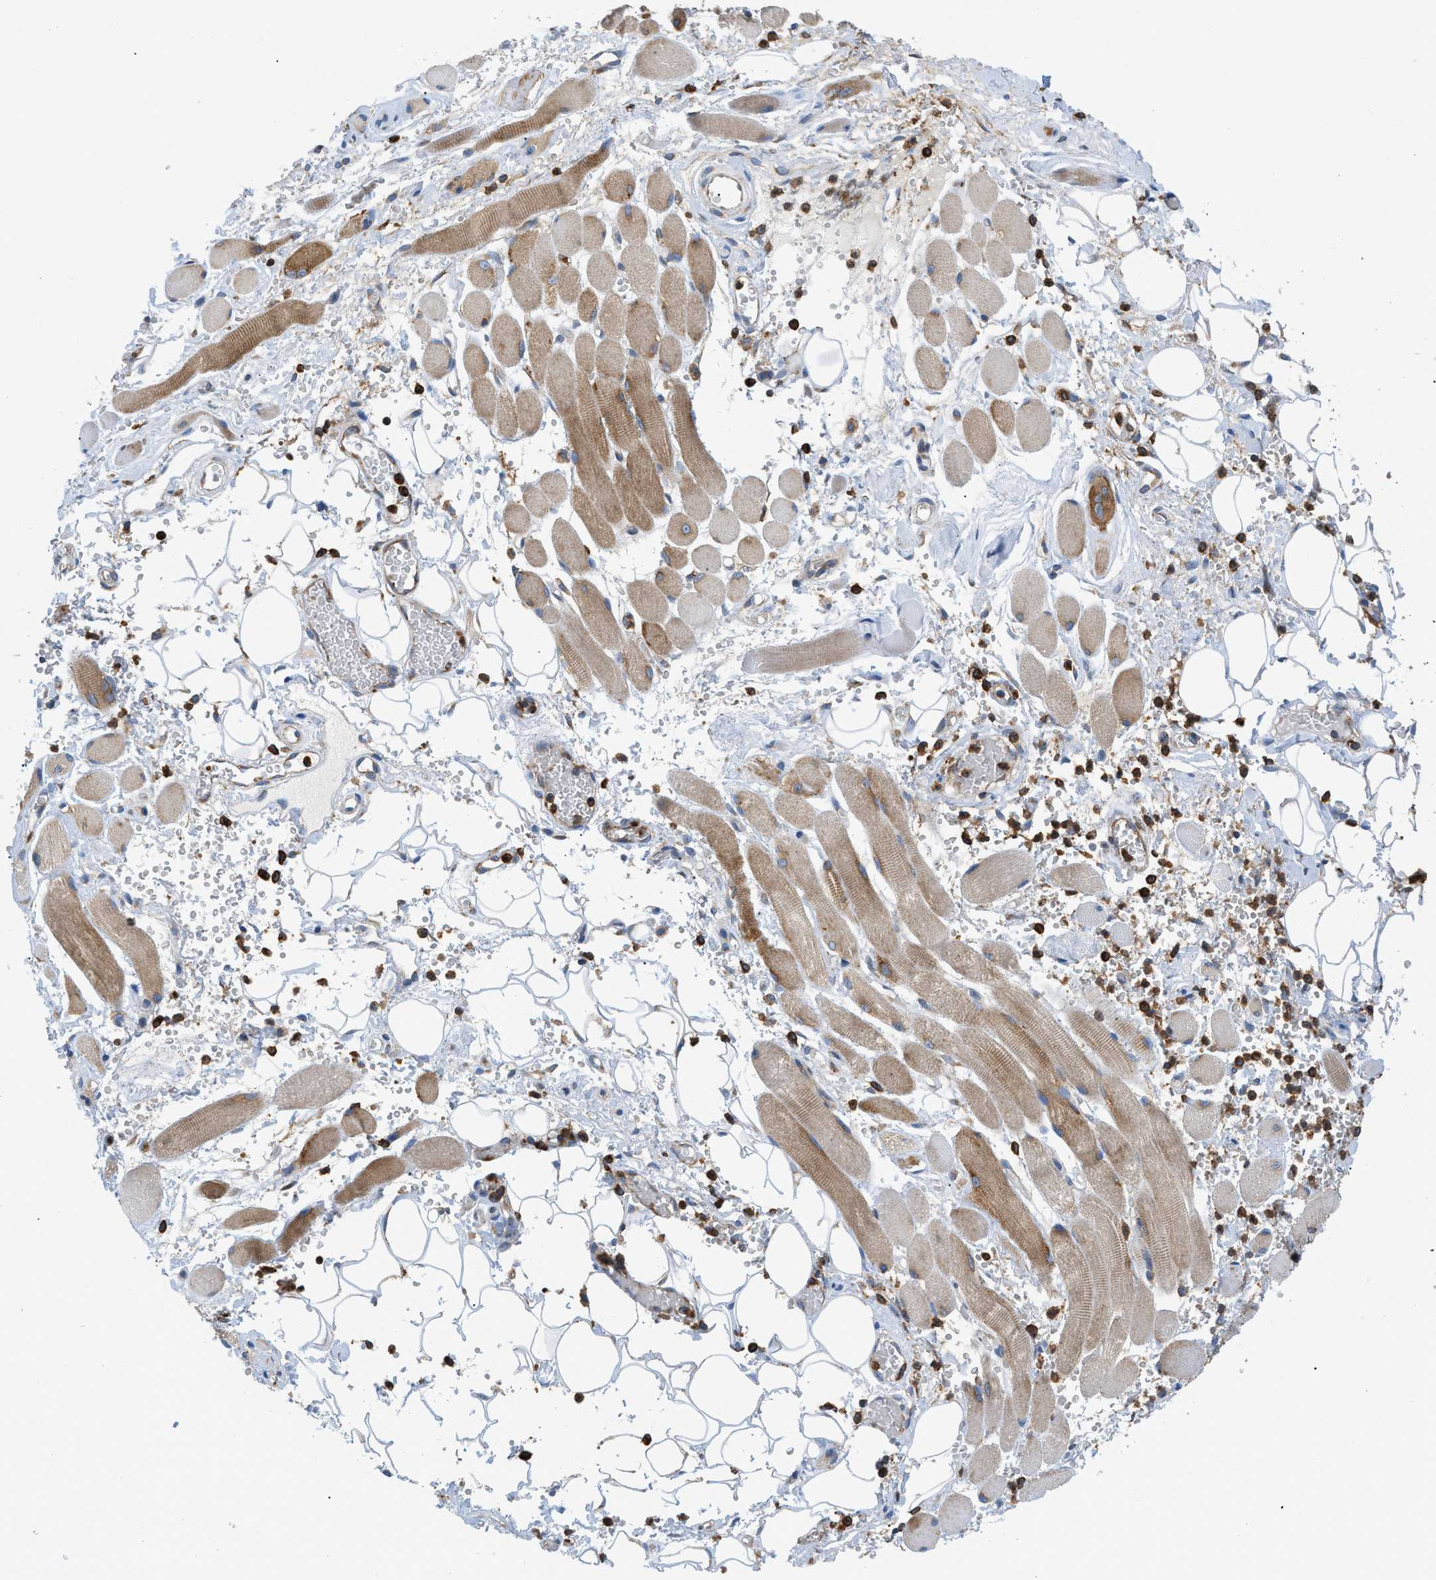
{"staining": {"intensity": "moderate", "quantity": "25%-75%", "location": "cytoplasmic/membranous"}, "tissue": "adipose tissue", "cell_type": "Adipocytes", "image_type": "normal", "snomed": [{"axis": "morphology", "description": "Squamous cell carcinoma, NOS"}, {"axis": "topography", "description": "Oral tissue"}, {"axis": "topography", "description": "Head-Neck"}], "caption": "Adipose tissue stained with immunohistochemistry shows moderate cytoplasmic/membranous staining in about 25%-75% of adipocytes.", "gene": "GPAT4", "patient": {"sex": "female", "age": 50}}